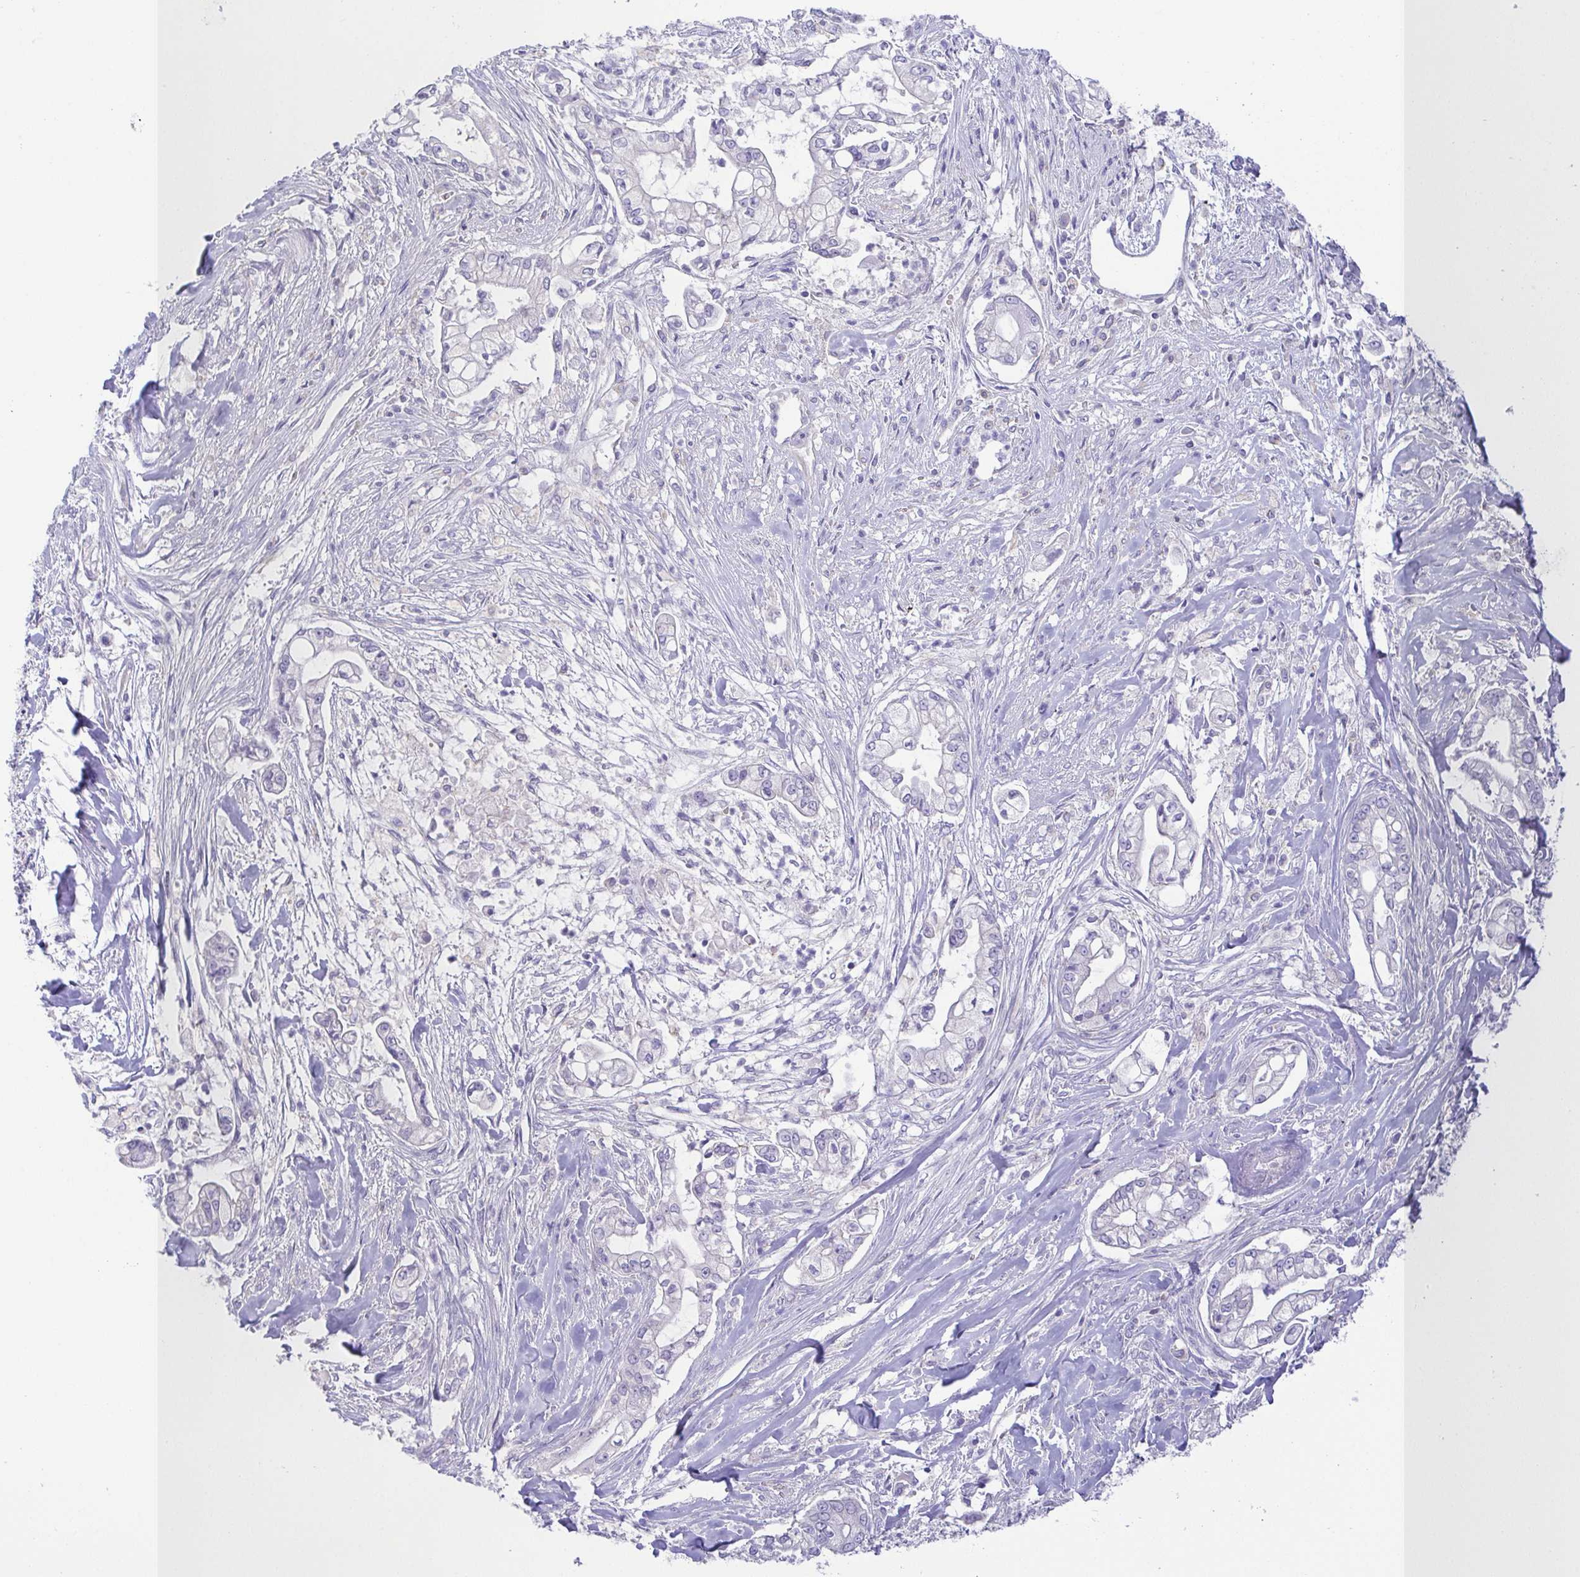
{"staining": {"intensity": "negative", "quantity": "none", "location": "none"}, "tissue": "pancreatic cancer", "cell_type": "Tumor cells", "image_type": "cancer", "snomed": [{"axis": "morphology", "description": "Adenocarcinoma, NOS"}, {"axis": "topography", "description": "Pancreas"}], "caption": "This photomicrograph is of pancreatic cancer (adenocarcinoma) stained with IHC to label a protein in brown with the nuclei are counter-stained blue. There is no staining in tumor cells. (IHC, brightfield microscopy, high magnification).", "gene": "PKDREJ", "patient": {"sex": "female", "age": 69}}